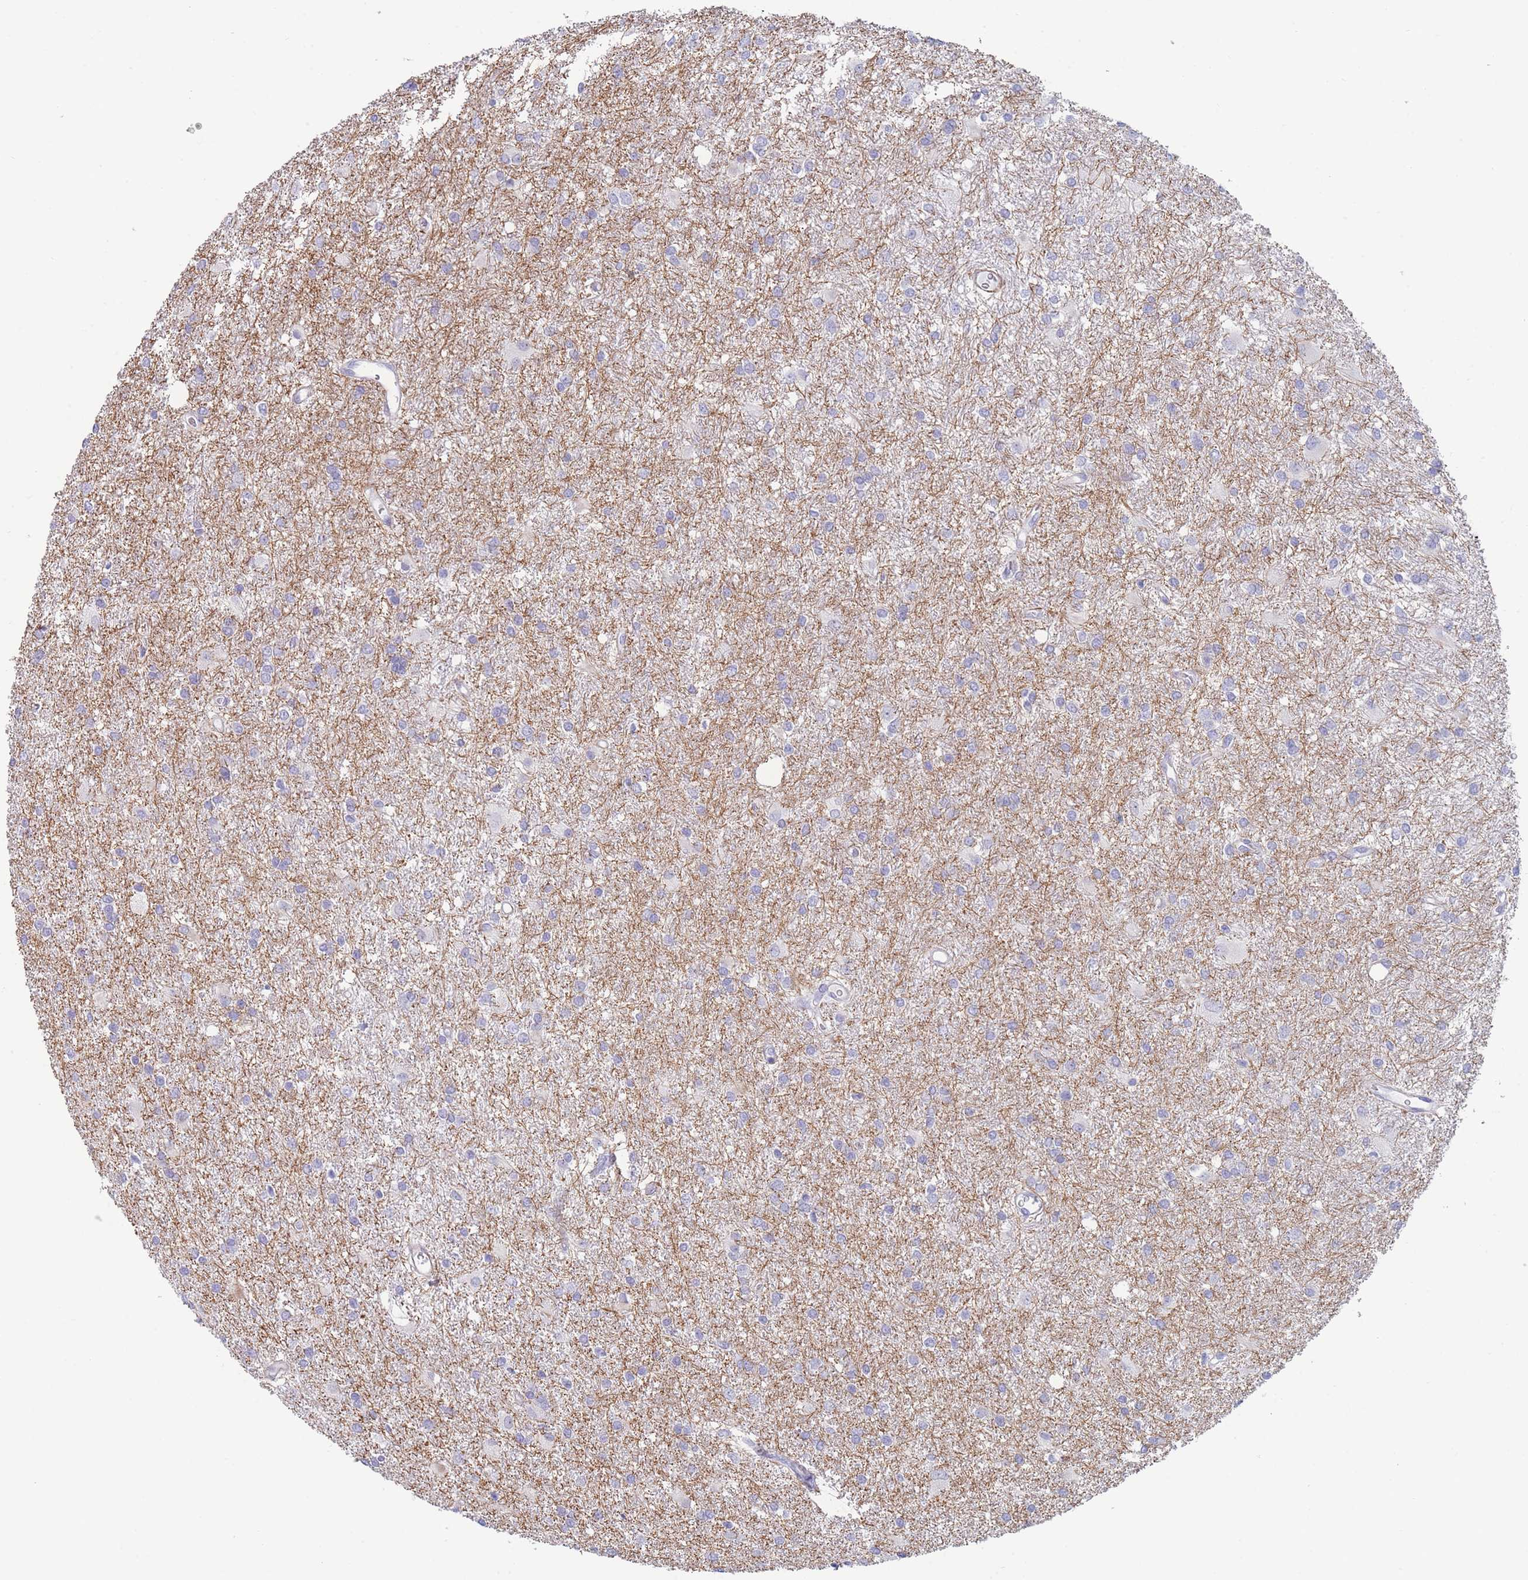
{"staining": {"intensity": "negative", "quantity": "none", "location": "none"}, "tissue": "glioma", "cell_type": "Tumor cells", "image_type": "cancer", "snomed": [{"axis": "morphology", "description": "Glioma, malignant, High grade"}, {"axis": "topography", "description": "Brain"}], "caption": "The image shows no significant positivity in tumor cells of glioma.", "gene": "FPGS", "patient": {"sex": "female", "age": 50}}